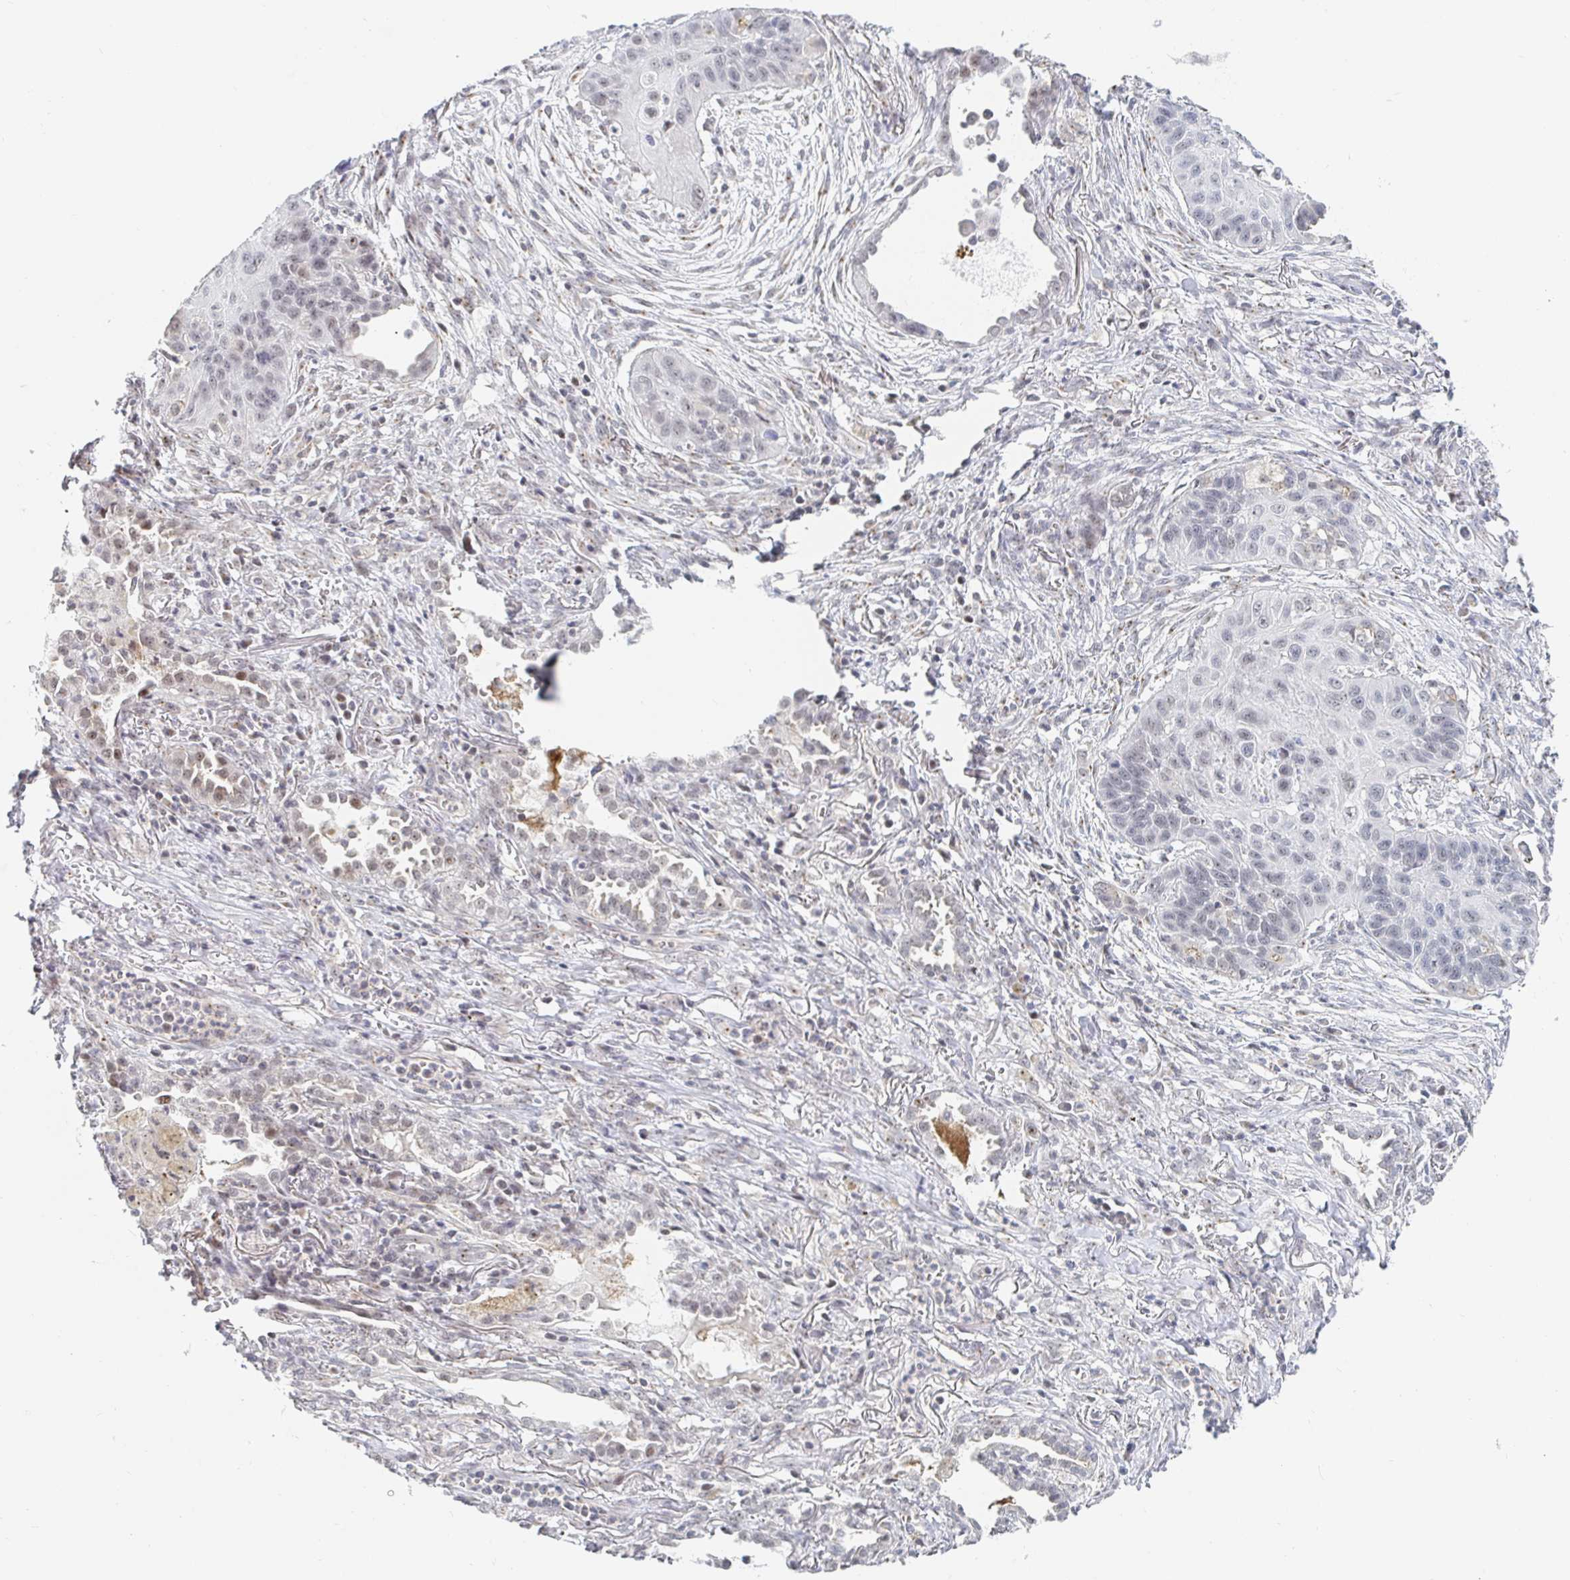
{"staining": {"intensity": "weak", "quantity": "<25%", "location": "nuclear"}, "tissue": "lung cancer", "cell_type": "Tumor cells", "image_type": "cancer", "snomed": [{"axis": "morphology", "description": "Squamous cell carcinoma, NOS"}, {"axis": "topography", "description": "Lung"}], "caption": "Lung squamous cell carcinoma stained for a protein using immunohistochemistry (IHC) exhibits no positivity tumor cells.", "gene": "CHD2", "patient": {"sex": "male", "age": 71}}